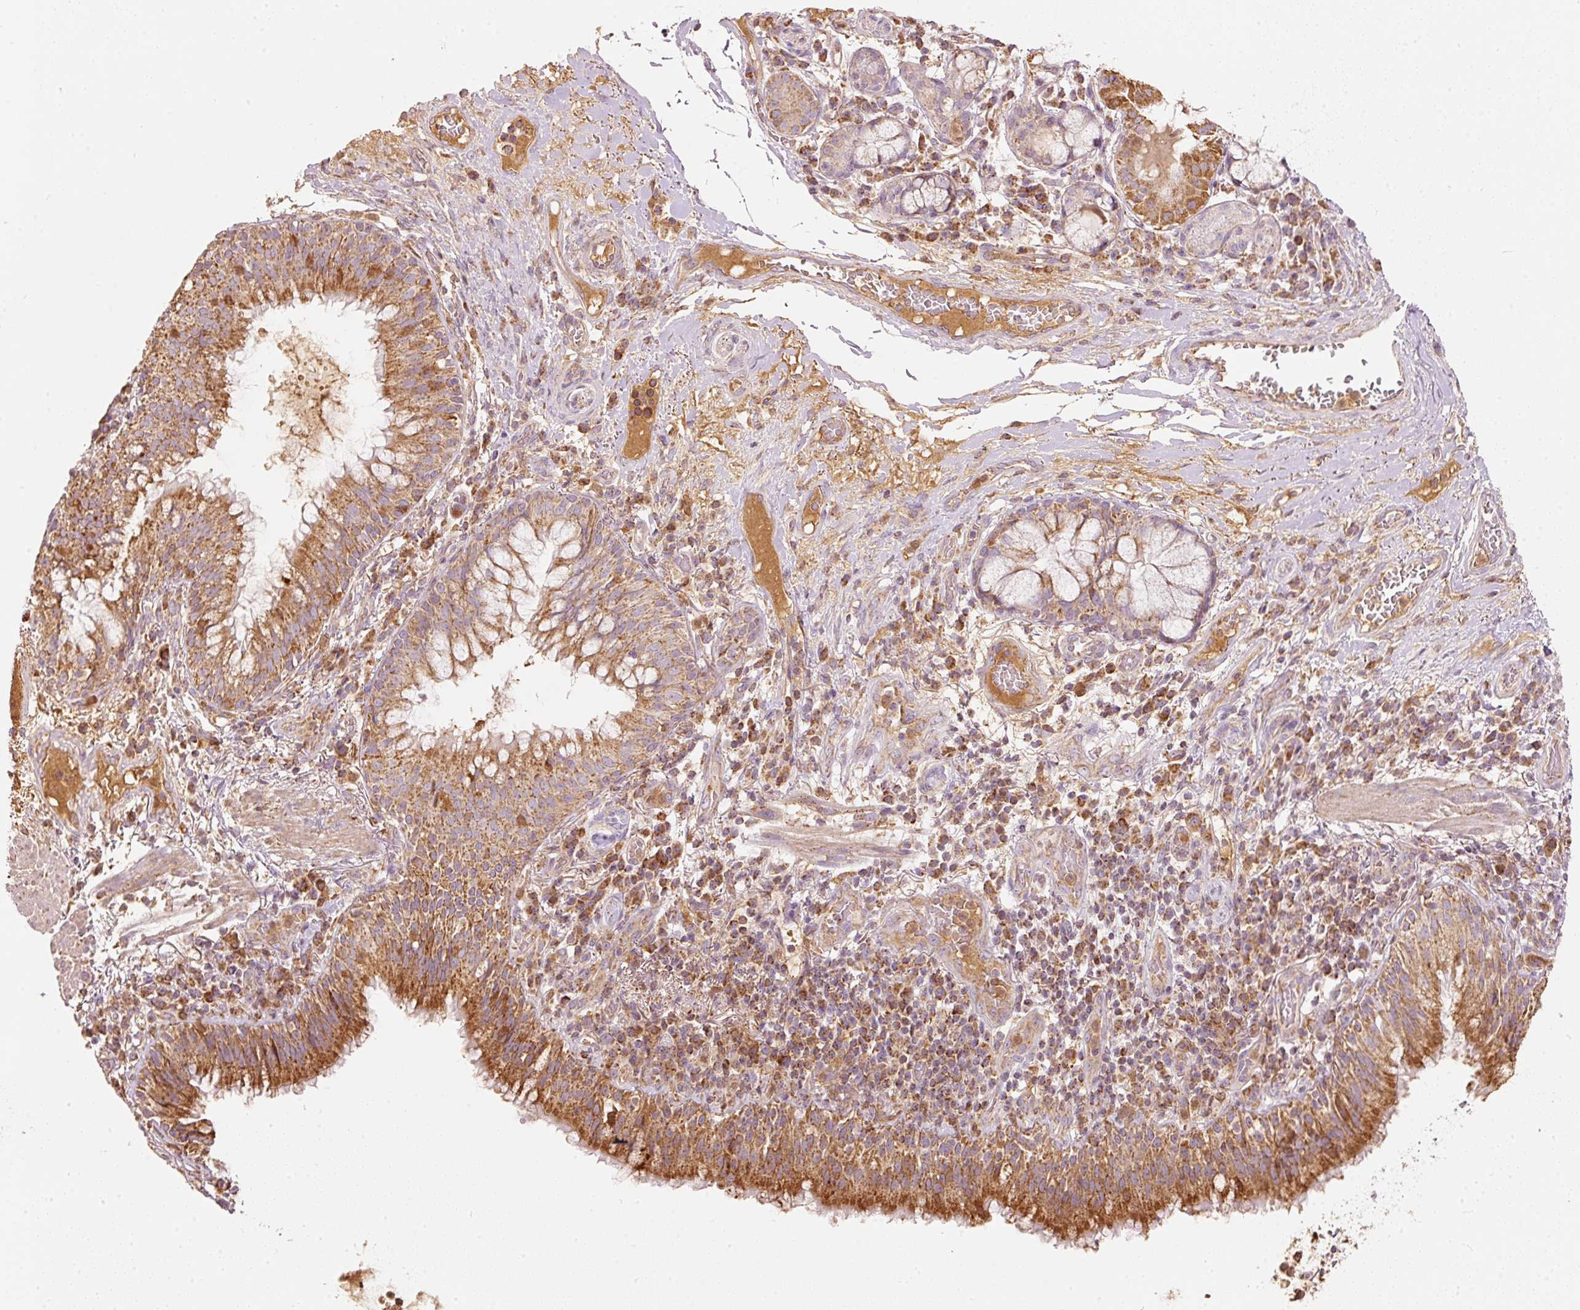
{"staining": {"intensity": "strong", "quantity": ">75%", "location": "cytoplasmic/membranous"}, "tissue": "bronchus", "cell_type": "Respiratory epithelial cells", "image_type": "normal", "snomed": [{"axis": "morphology", "description": "Normal tissue, NOS"}, {"axis": "topography", "description": "Cartilage tissue"}, {"axis": "topography", "description": "Bronchus"}], "caption": "Immunohistochemistry histopathology image of normal bronchus: bronchus stained using IHC shows high levels of strong protein expression localized specifically in the cytoplasmic/membranous of respiratory epithelial cells, appearing as a cytoplasmic/membranous brown color.", "gene": "PSENEN", "patient": {"sex": "male", "age": 56}}